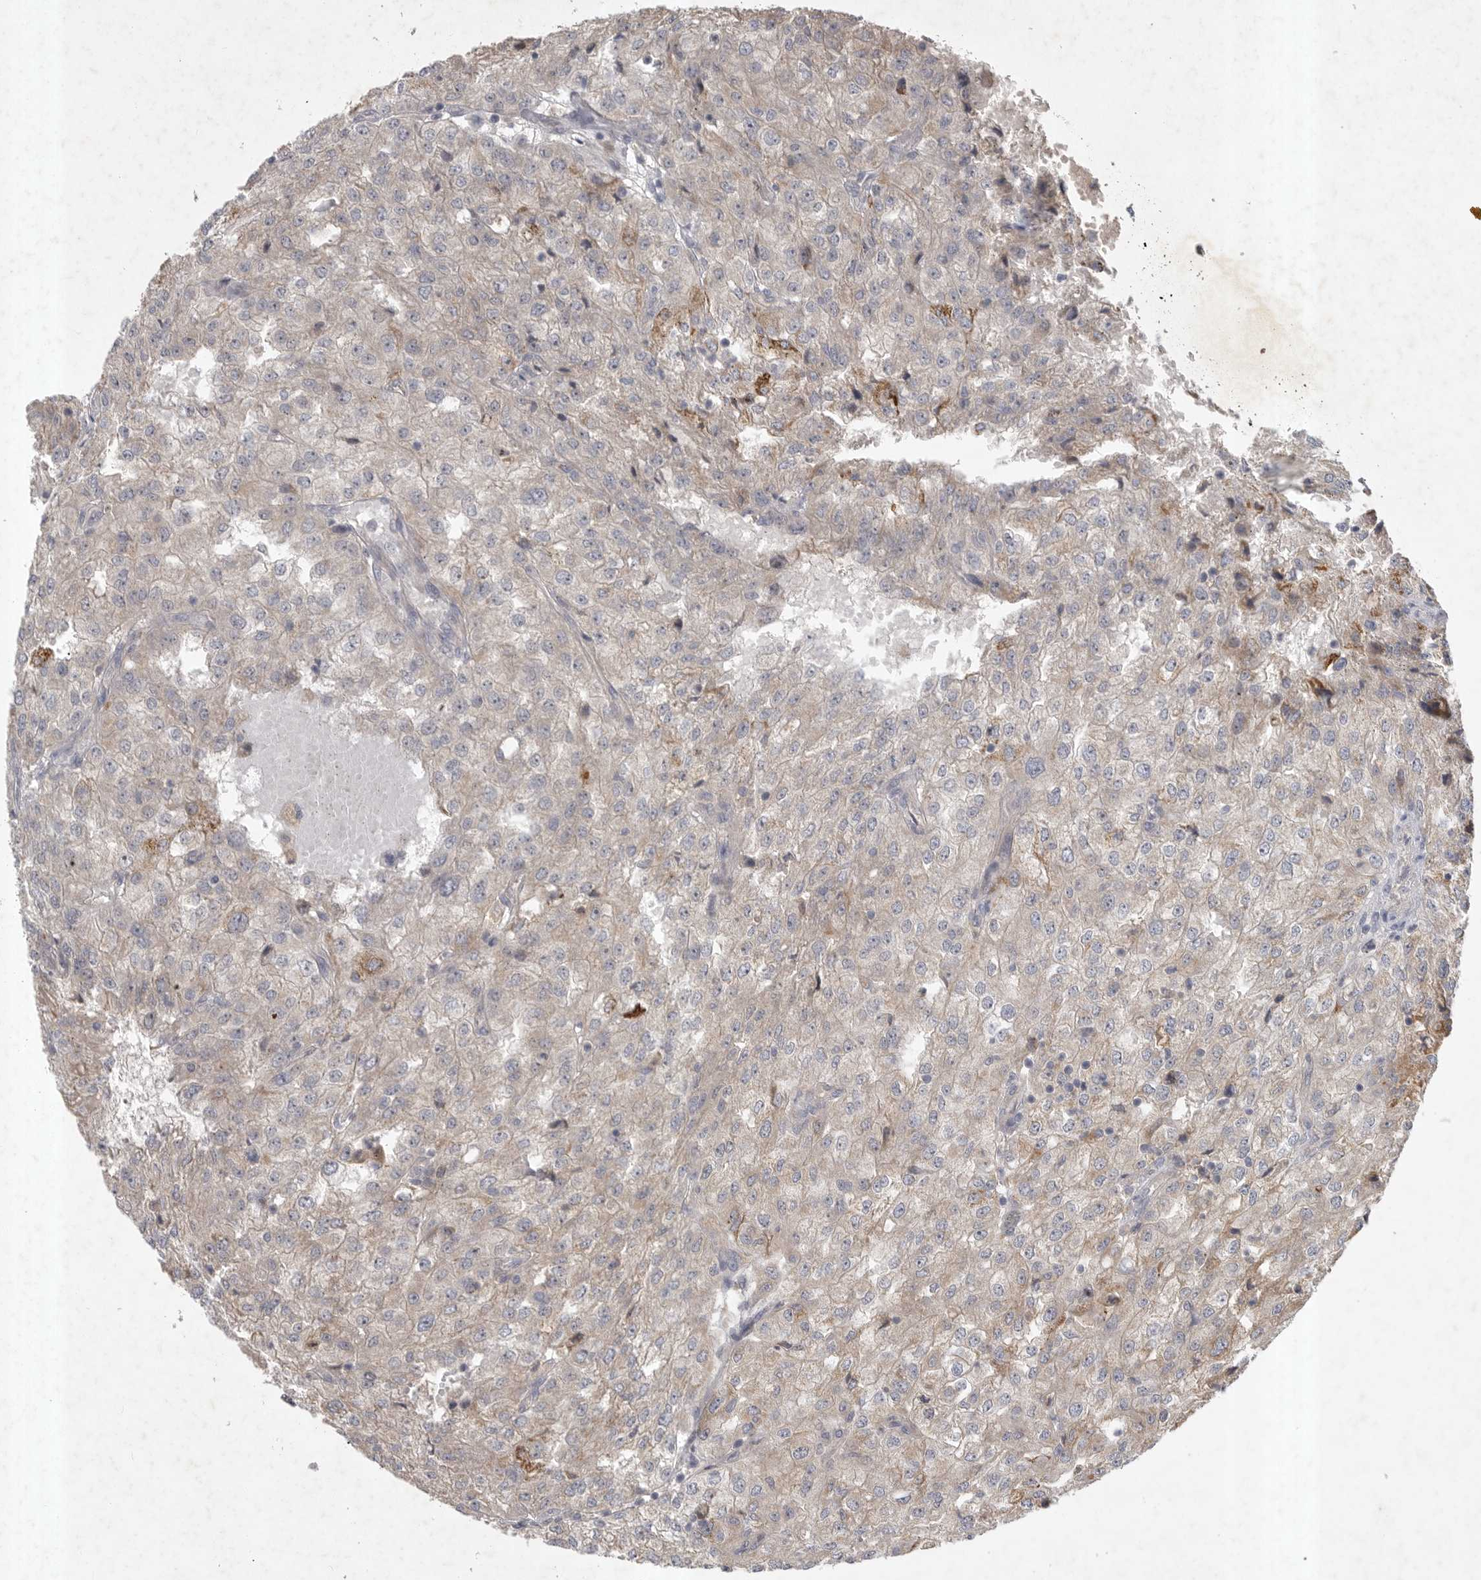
{"staining": {"intensity": "negative", "quantity": "none", "location": "none"}, "tissue": "renal cancer", "cell_type": "Tumor cells", "image_type": "cancer", "snomed": [{"axis": "morphology", "description": "Adenocarcinoma, NOS"}, {"axis": "topography", "description": "Kidney"}], "caption": "The photomicrograph reveals no significant positivity in tumor cells of renal cancer.", "gene": "DHDDS", "patient": {"sex": "female", "age": 54}}